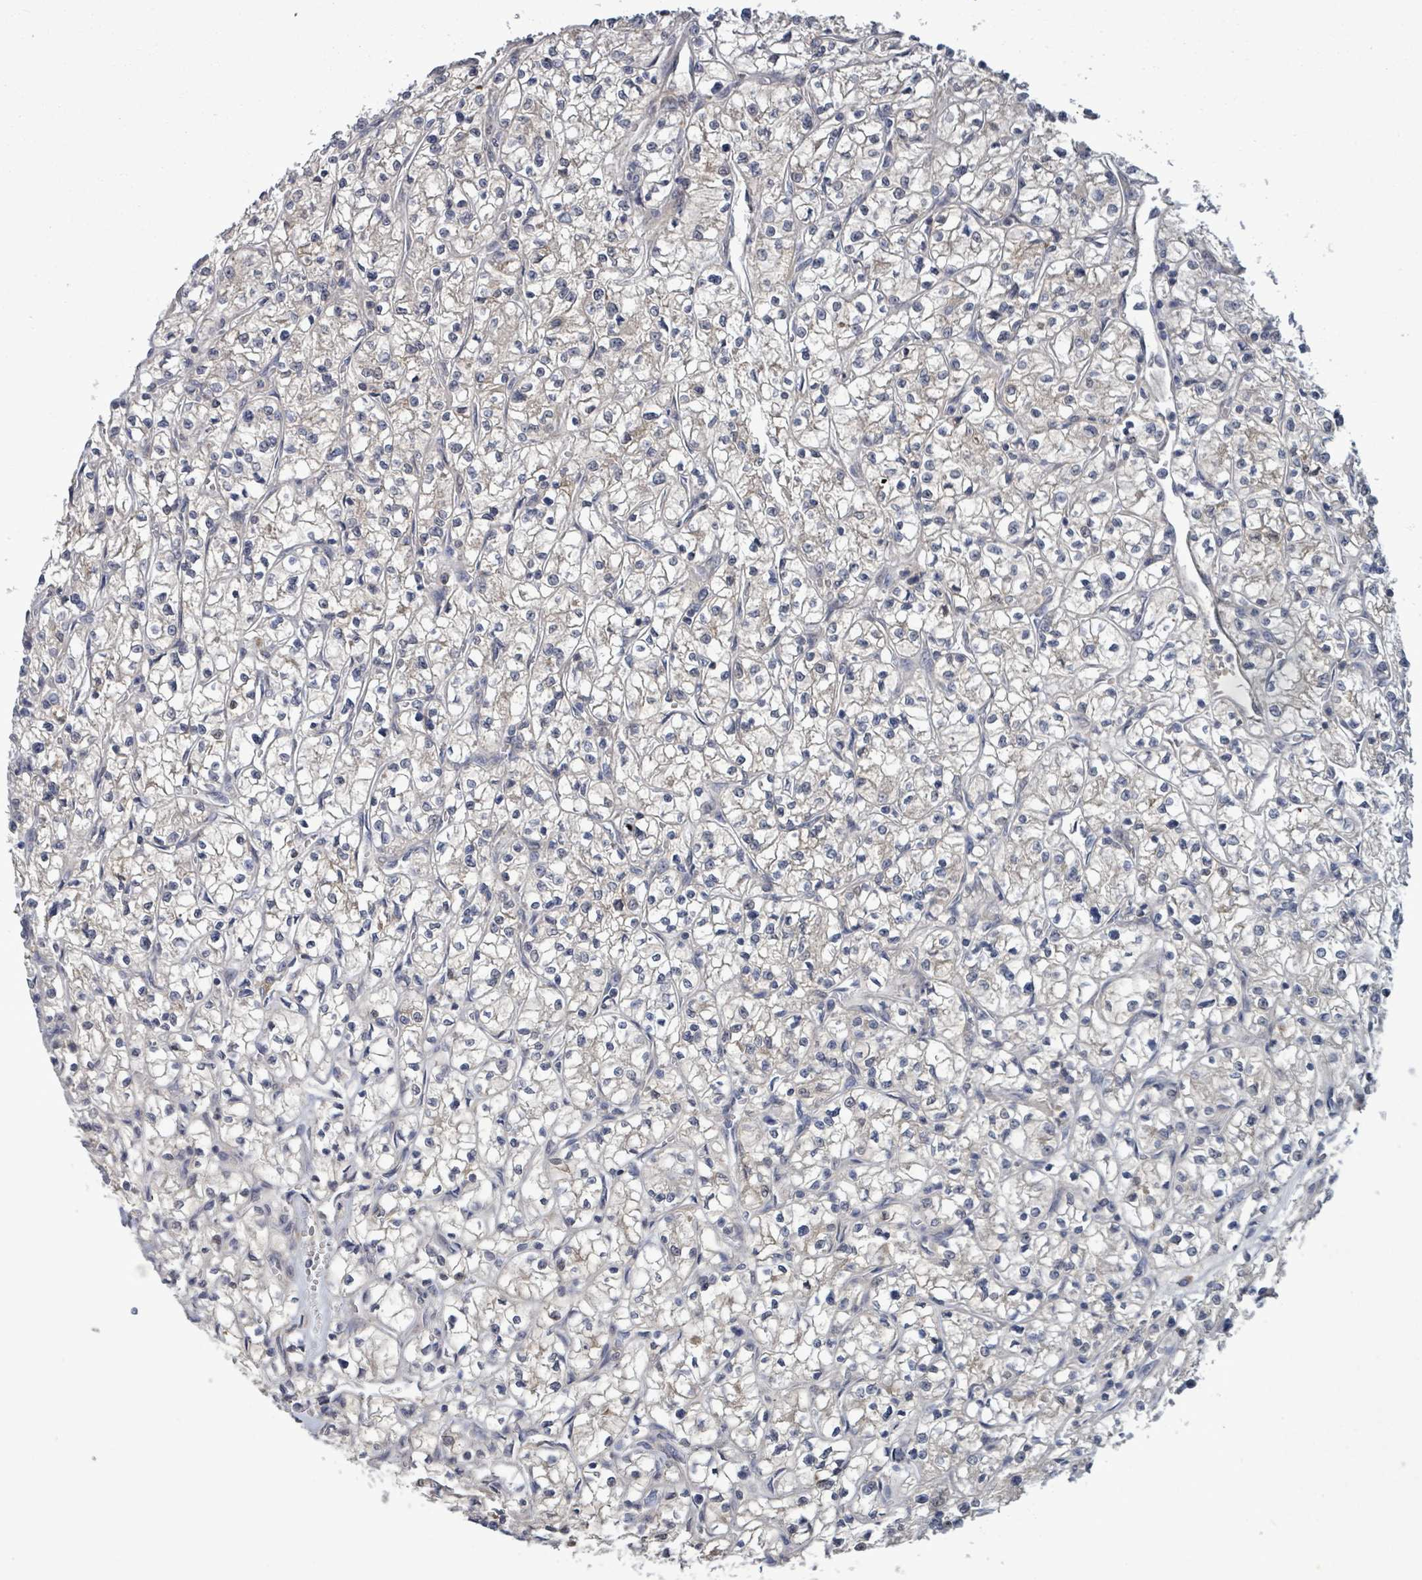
{"staining": {"intensity": "negative", "quantity": "none", "location": "none"}, "tissue": "renal cancer", "cell_type": "Tumor cells", "image_type": "cancer", "snomed": [{"axis": "morphology", "description": "Adenocarcinoma, NOS"}, {"axis": "topography", "description": "Kidney"}], "caption": "IHC image of human adenocarcinoma (renal) stained for a protein (brown), which reveals no positivity in tumor cells. (Stains: DAB (3,3'-diaminobenzidine) immunohistochemistry (IHC) with hematoxylin counter stain, Microscopy: brightfield microscopy at high magnification).", "gene": "AMMECR1", "patient": {"sex": "female", "age": 64}}